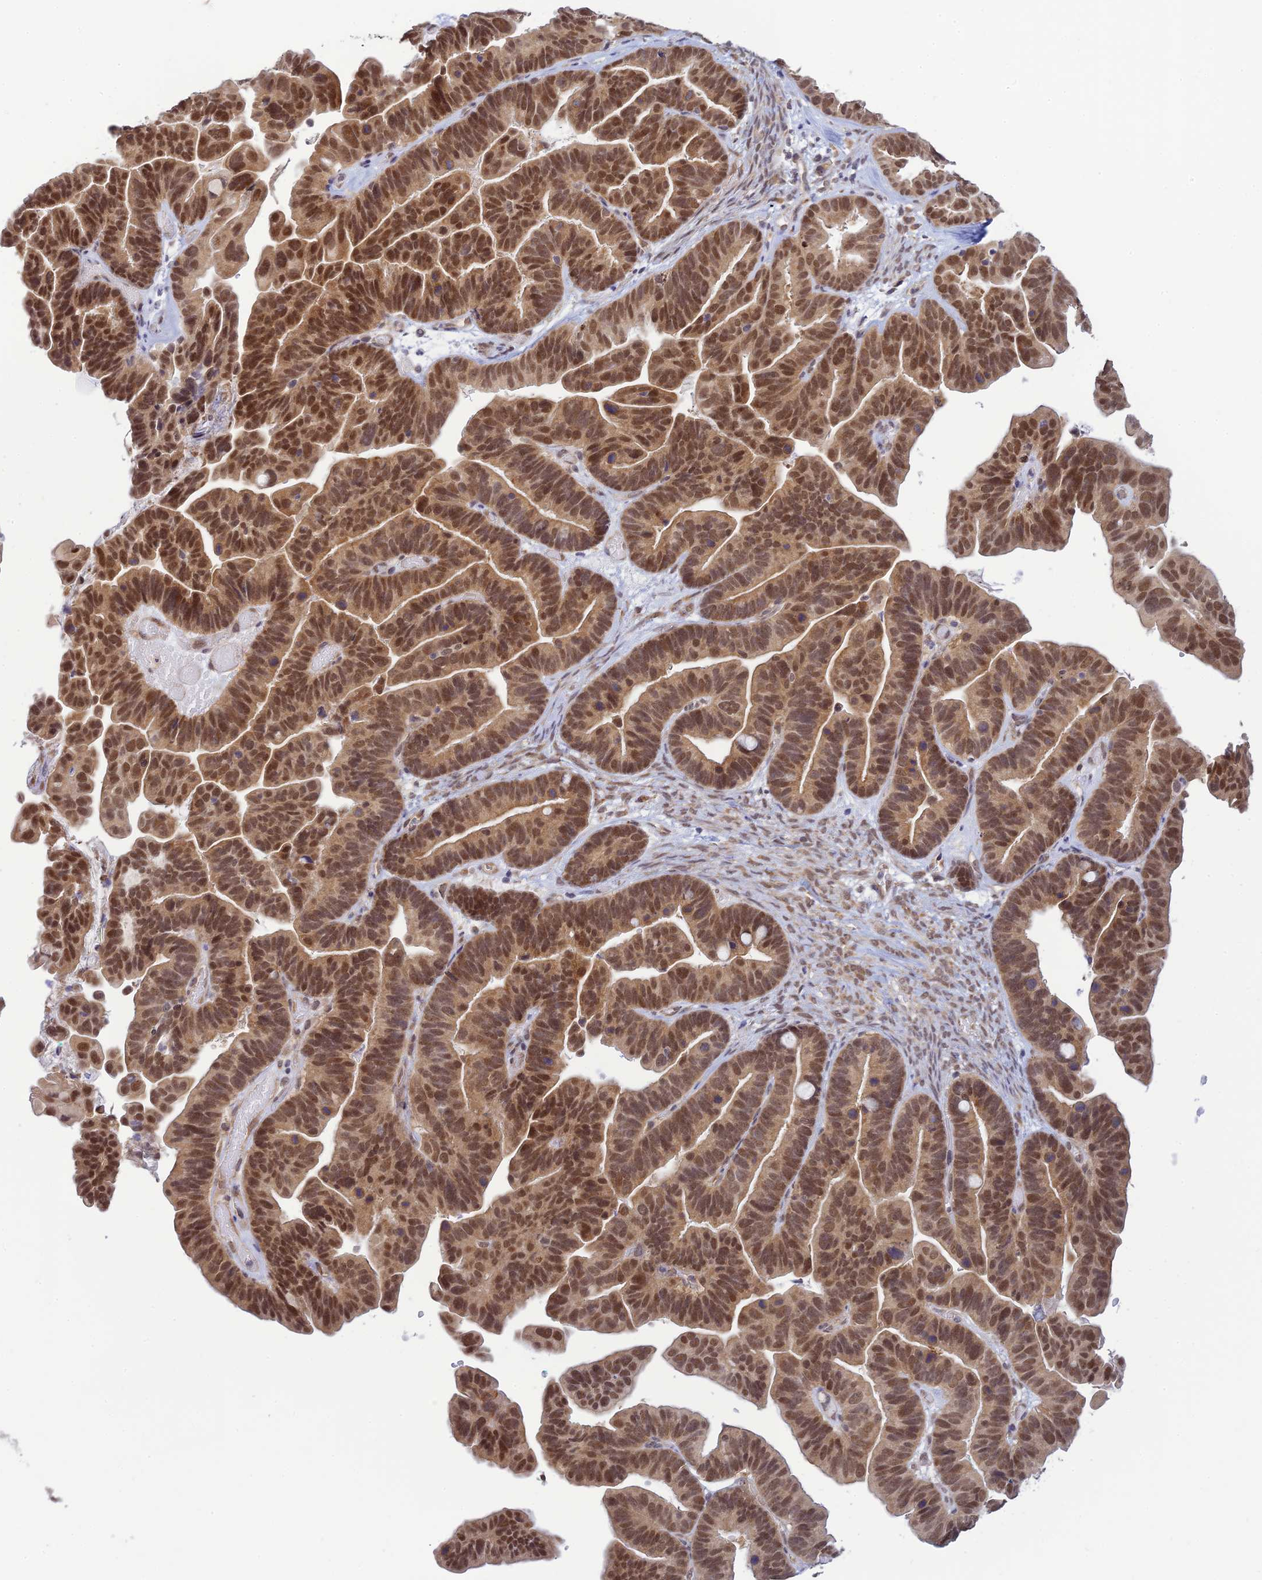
{"staining": {"intensity": "moderate", "quantity": ">75%", "location": "nuclear"}, "tissue": "ovarian cancer", "cell_type": "Tumor cells", "image_type": "cancer", "snomed": [{"axis": "morphology", "description": "Cystadenocarcinoma, serous, NOS"}, {"axis": "topography", "description": "Ovary"}], "caption": "Ovarian serous cystadenocarcinoma was stained to show a protein in brown. There is medium levels of moderate nuclear expression in about >75% of tumor cells. The protein is shown in brown color, while the nuclei are stained blue.", "gene": "SKIC8", "patient": {"sex": "female", "age": 56}}